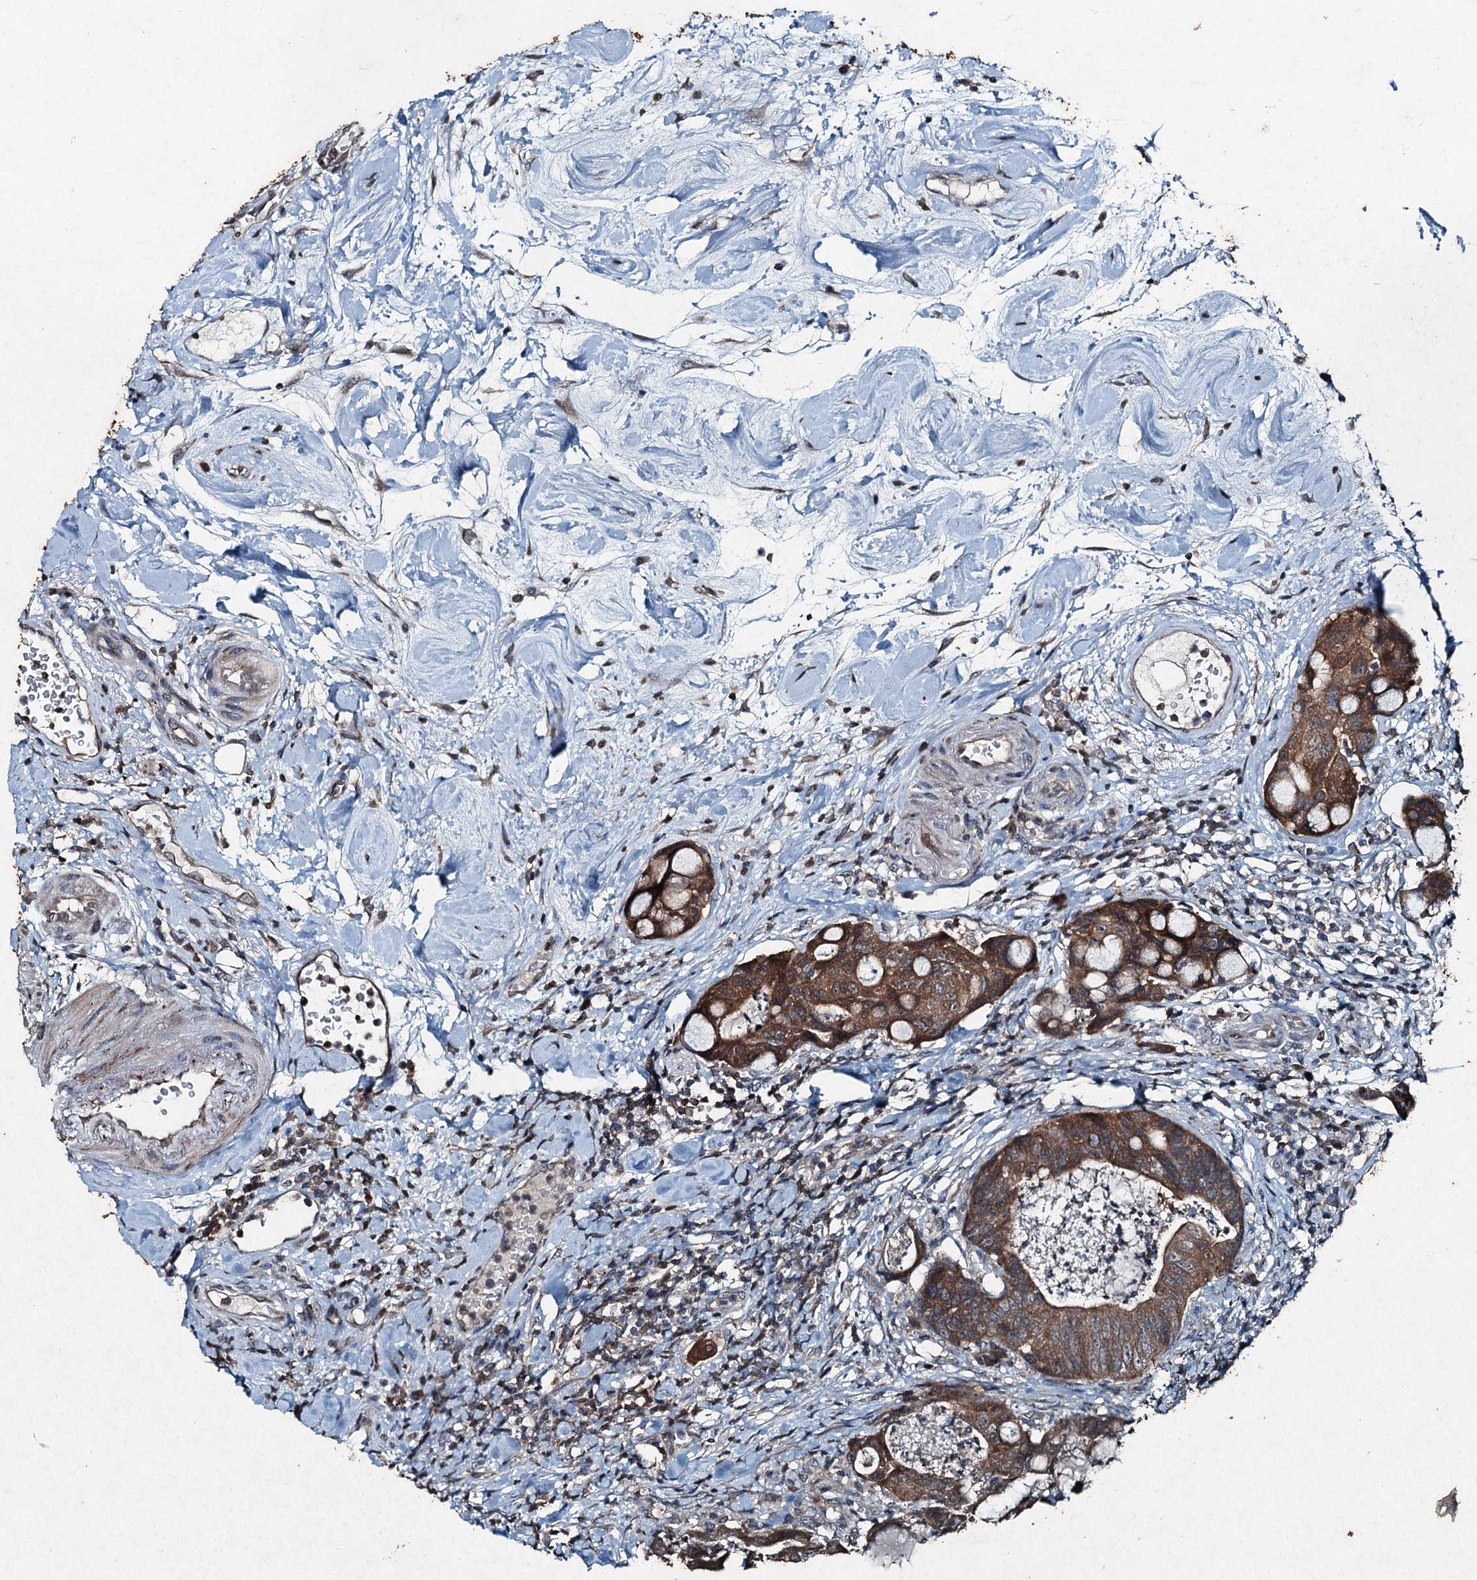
{"staining": {"intensity": "moderate", "quantity": ">75%", "location": "cytoplasmic/membranous"}, "tissue": "colorectal cancer", "cell_type": "Tumor cells", "image_type": "cancer", "snomed": [{"axis": "morphology", "description": "Adenocarcinoma, NOS"}, {"axis": "topography", "description": "Colon"}], "caption": "Colorectal adenocarcinoma tissue reveals moderate cytoplasmic/membranous expression in approximately >75% of tumor cells The protein of interest is stained brown, and the nuclei are stained in blue (DAB IHC with brightfield microscopy, high magnification).", "gene": "TCTN1", "patient": {"sex": "female", "age": 82}}